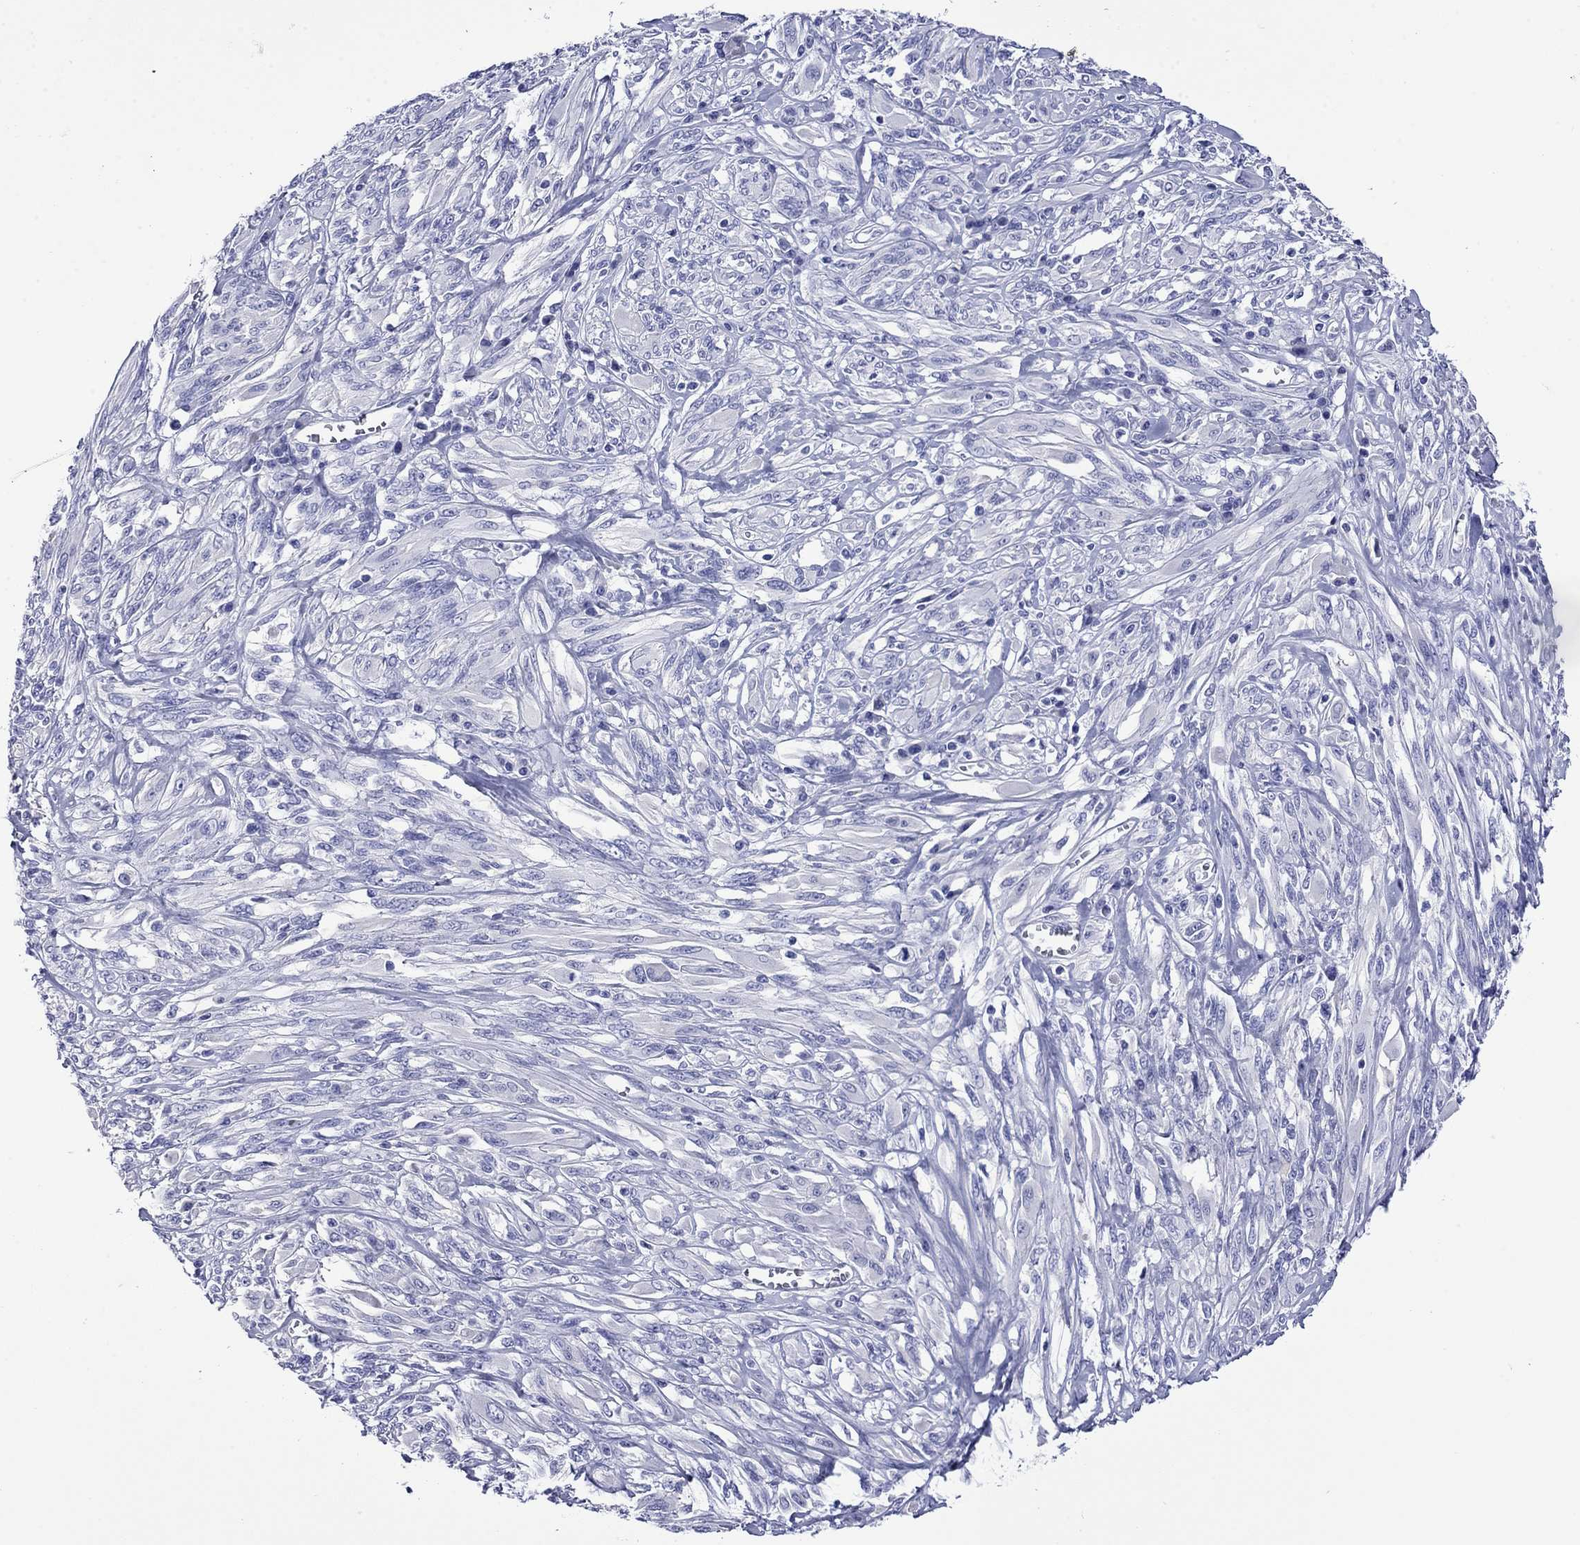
{"staining": {"intensity": "negative", "quantity": "none", "location": "none"}, "tissue": "melanoma", "cell_type": "Tumor cells", "image_type": "cancer", "snomed": [{"axis": "morphology", "description": "Malignant melanoma, NOS"}, {"axis": "topography", "description": "Skin"}], "caption": "Immunohistochemistry (IHC) of human malignant melanoma displays no positivity in tumor cells.", "gene": "GIP", "patient": {"sex": "female", "age": 91}}